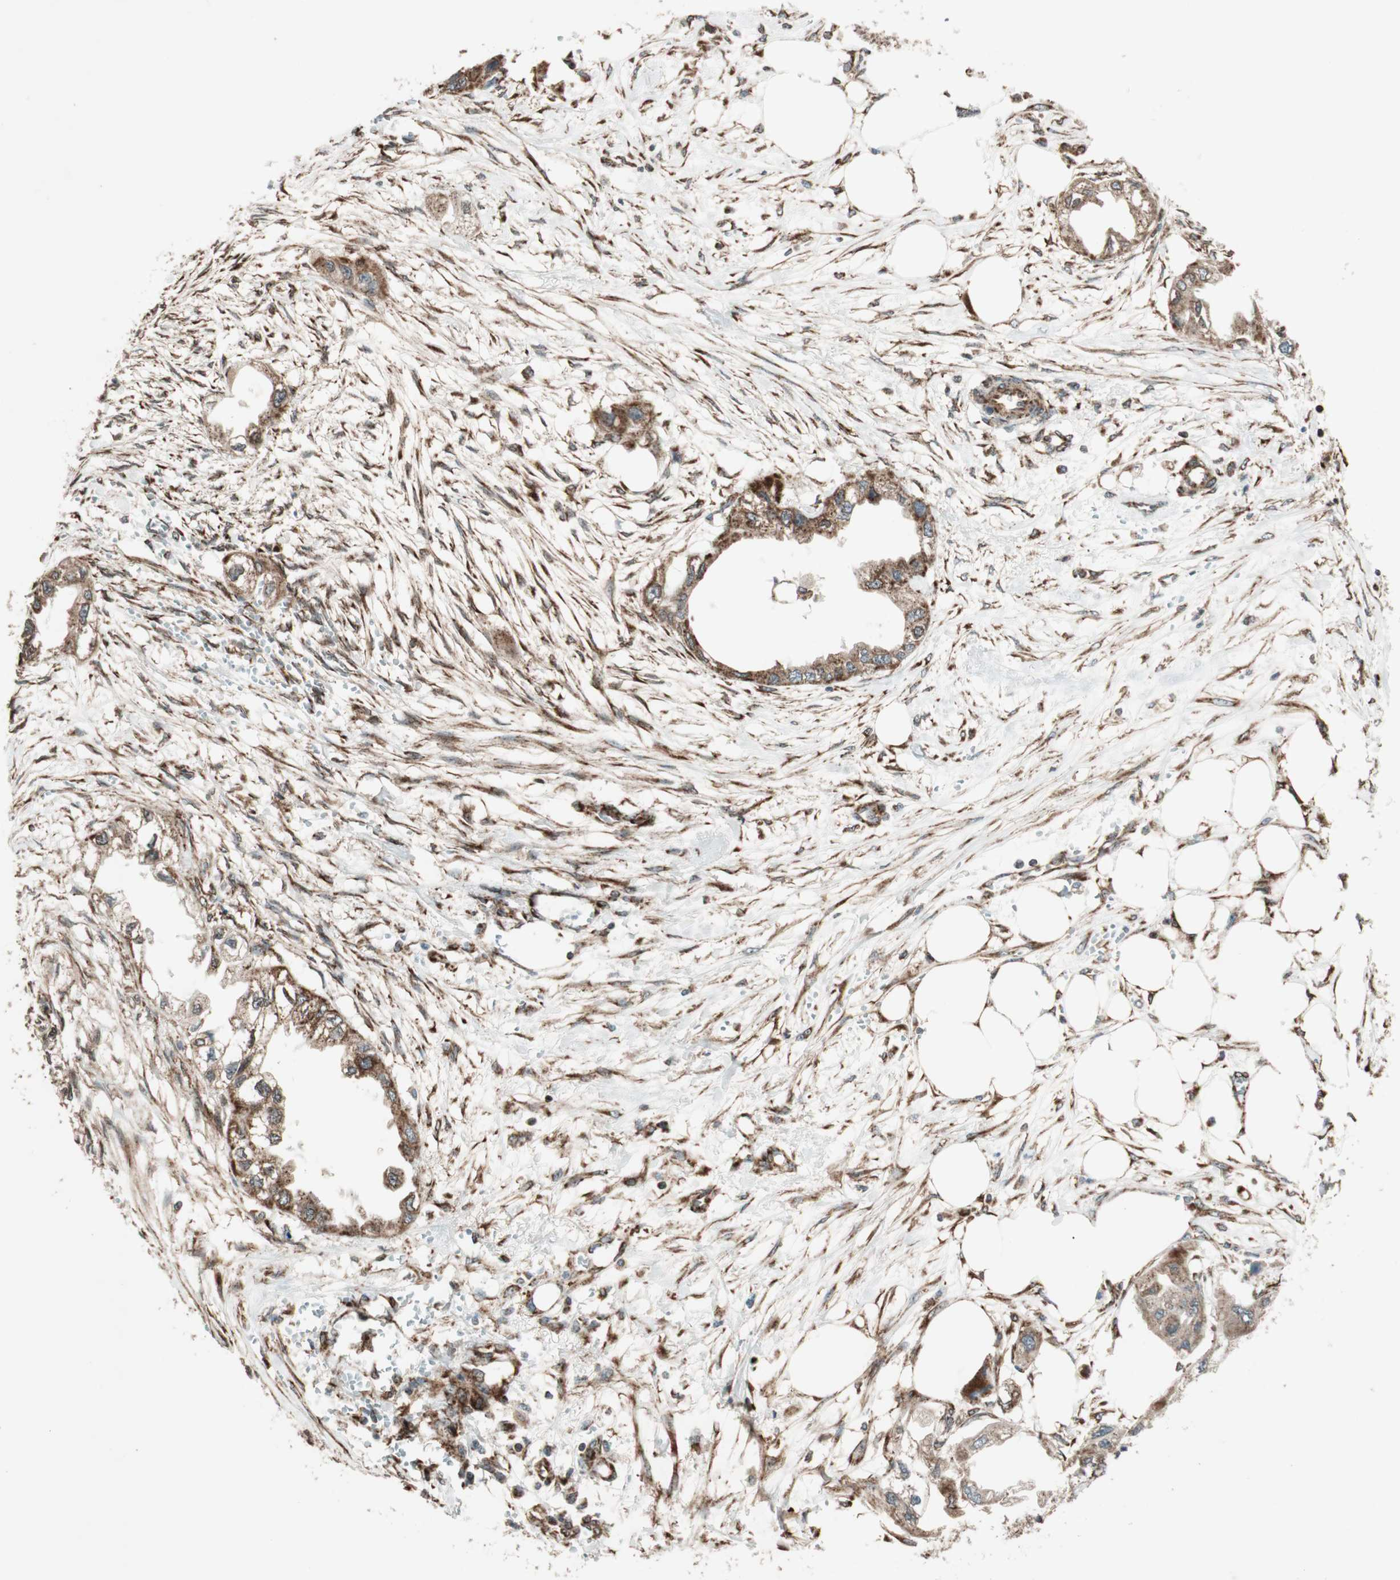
{"staining": {"intensity": "strong", "quantity": ">75%", "location": "cytoplasmic/membranous"}, "tissue": "endometrial cancer", "cell_type": "Tumor cells", "image_type": "cancer", "snomed": [{"axis": "morphology", "description": "Adenocarcinoma, NOS"}, {"axis": "topography", "description": "Endometrium"}], "caption": "Strong cytoplasmic/membranous protein expression is appreciated in approximately >75% of tumor cells in endometrial adenocarcinoma.", "gene": "NUP62", "patient": {"sex": "female", "age": 67}}